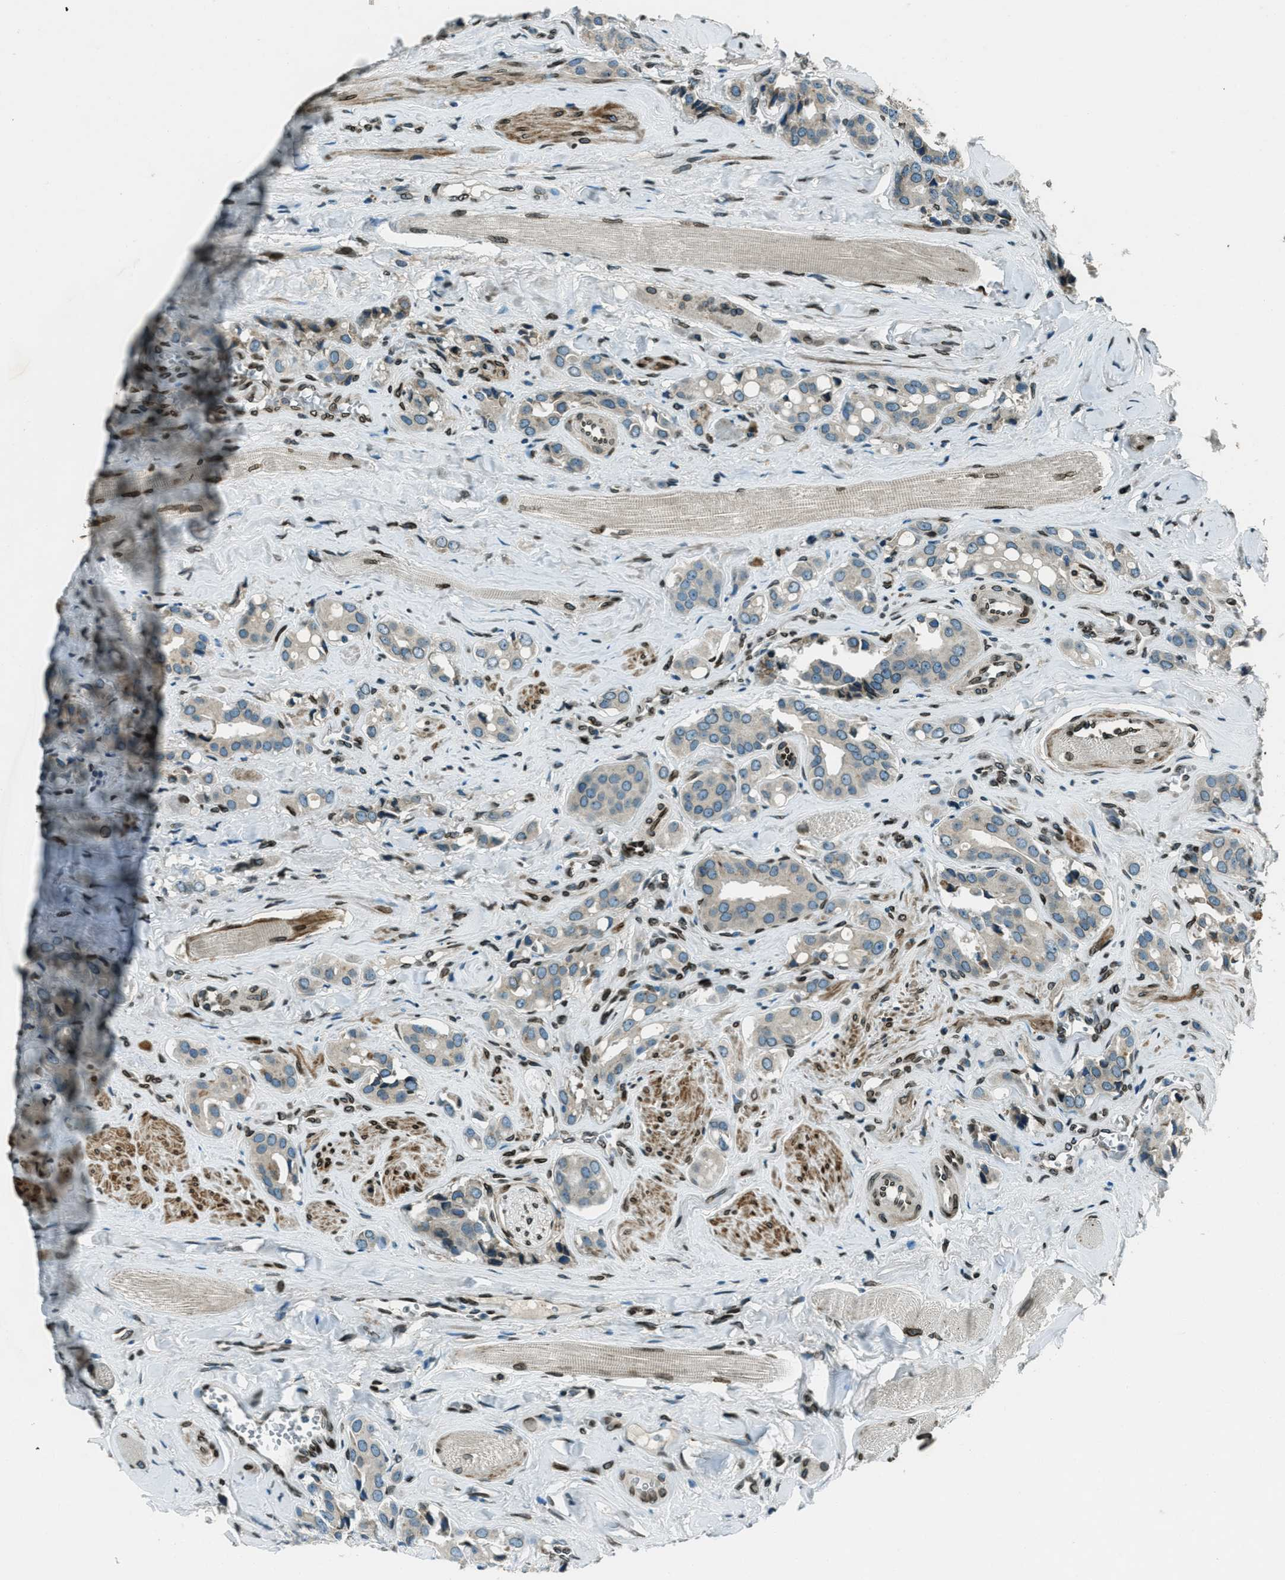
{"staining": {"intensity": "negative", "quantity": "none", "location": "none"}, "tissue": "prostate cancer", "cell_type": "Tumor cells", "image_type": "cancer", "snomed": [{"axis": "morphology", "description": "Adenocarcinoma, High grade"}, {"axis": "topography", "description": "Prostate"}], "caption": "Immunohistochemical staining of human prostate cancer demonstrates no significant expression in tumor cells.", "gene": "LEMD2", "patient": {"sex": "male", "age": 52}}